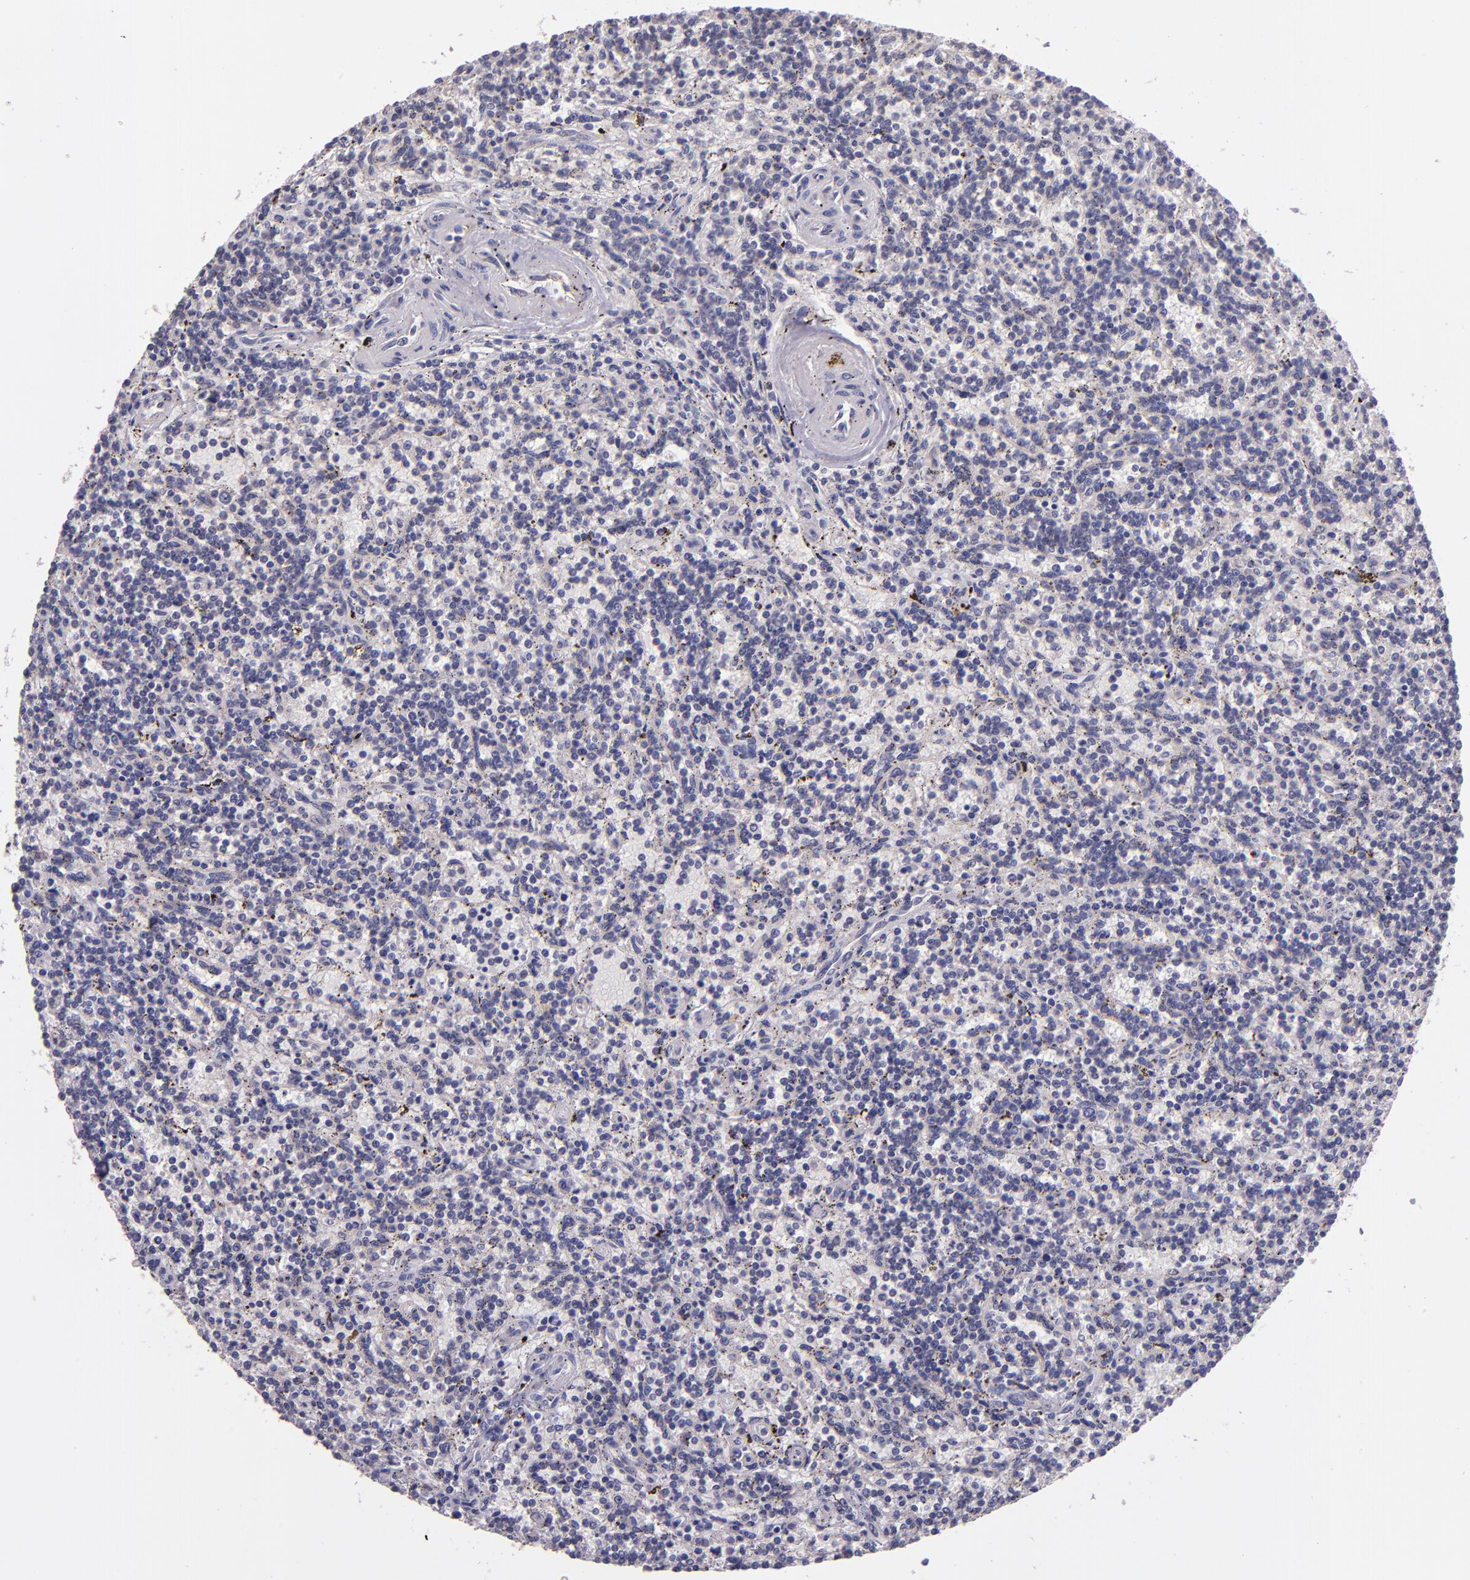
{"staining": {"intensity": "weak", "quantity": "<25%", "location": "cytoplasmic/membranous"}, "tissue": "lymphoma", "cell_type": "Tumor cells", "image_type": "cancer", "snomed": [{"axis": "morphology", "description": "Malignant lymphoma, non-Hodgkin's type, Low grade"}, {"axis": "topography", "description": "Spleen"}], "caption": "High power microscopy micrograph of an immunohistochemistry (IHC) photomicrograph of low-grade malignant lymphoma, non-Hodgkin's type, revealing no significant expression in tumor cells. (Immunohistochemistry, brightfield microscopy, high magnification).", "gene": "TAF7L", "patient": {"sex": "male", "age": 73}}